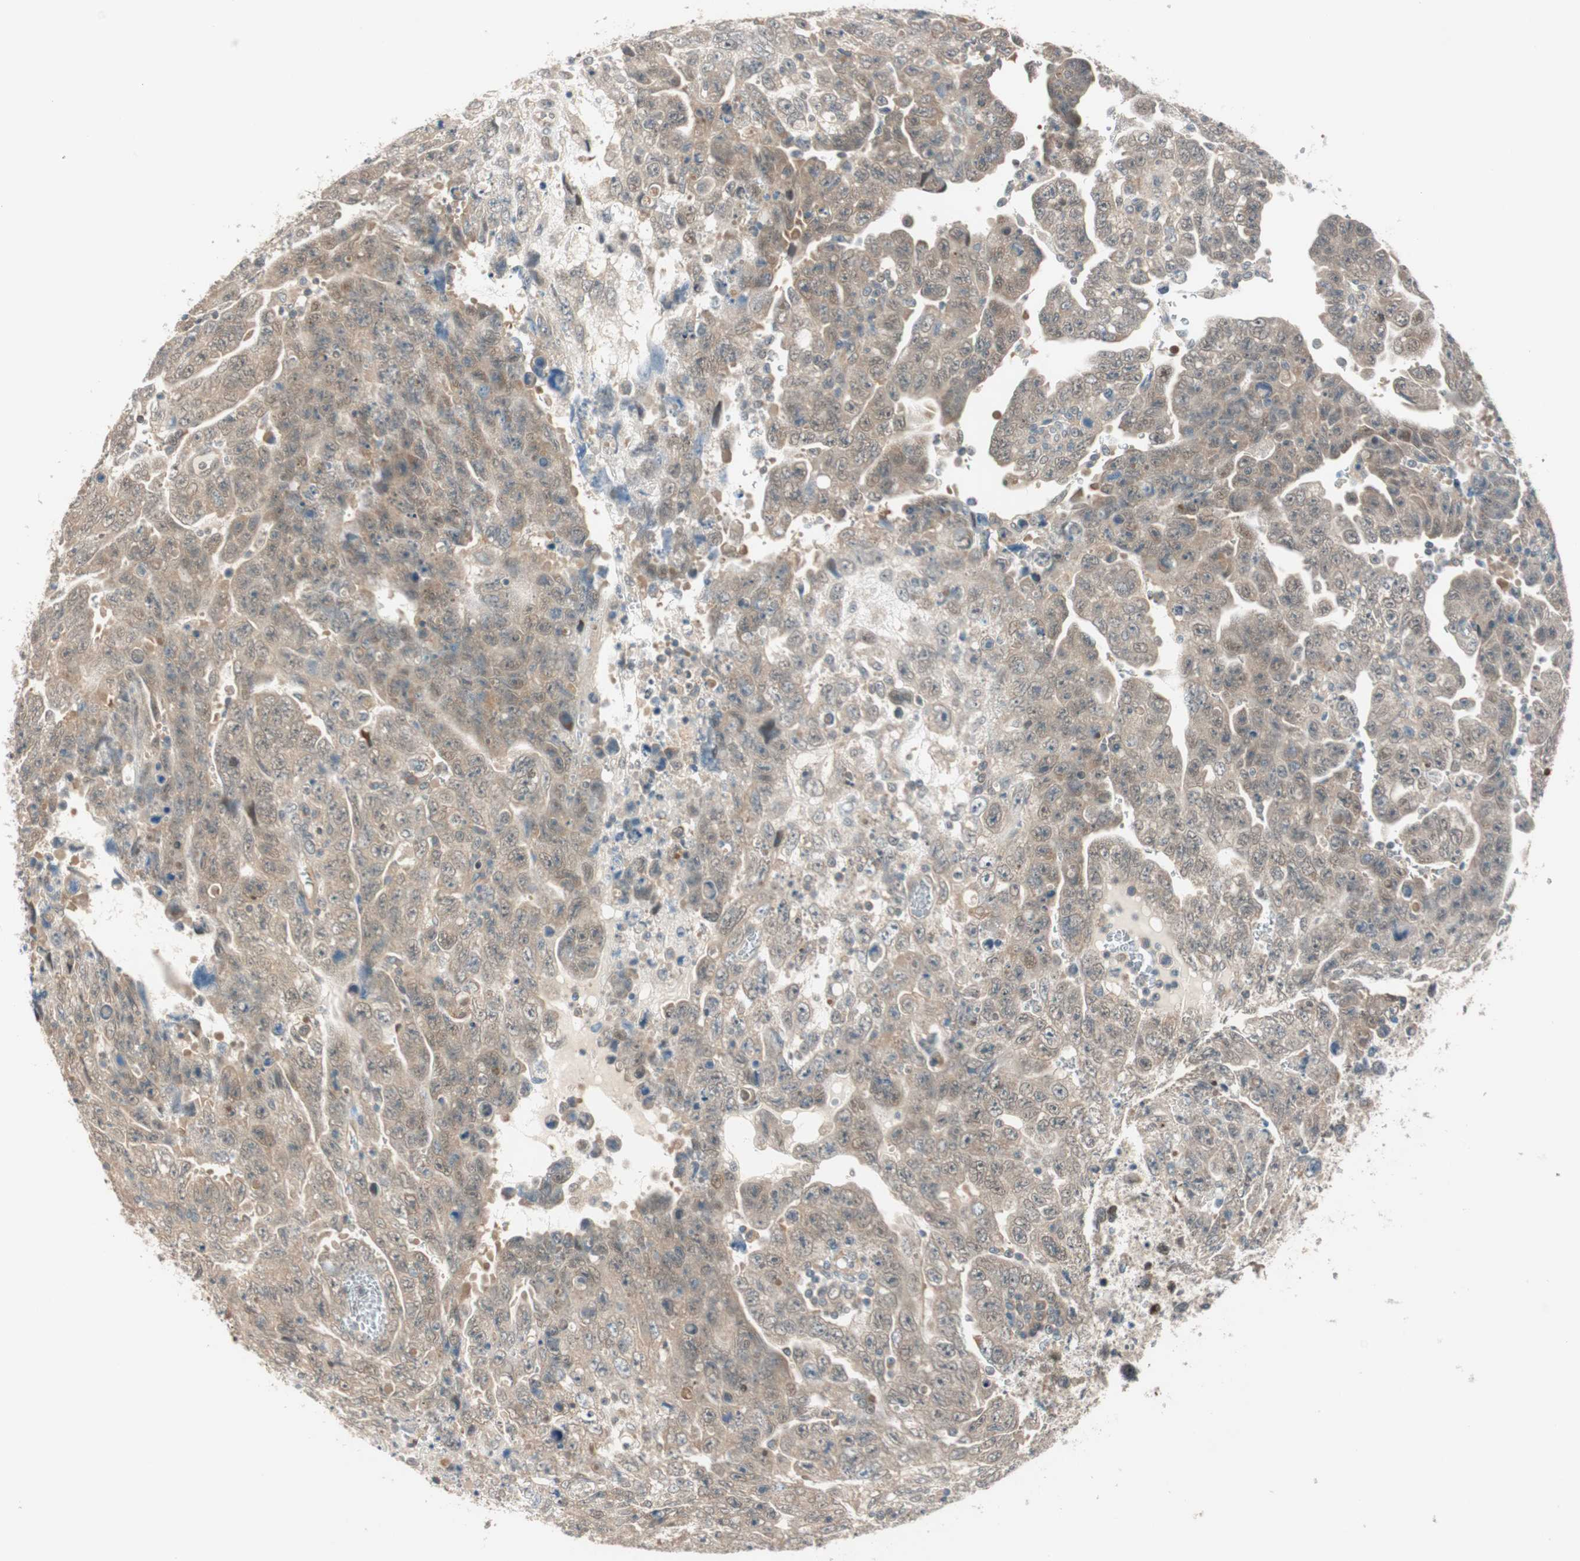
{"staining": {"intensity": "moderate", "quantity": ">75%", "location": "cytoplasmic/membranous"}, "tissue": "testis cancer", "cell_type": "Tumor cells", "image_type": "cancer", "snomed": [{"axis": "morphology", "description": "Carcinoma, Embryonal, NOS"}, {"axis": "topography", "description": "Testis"}], "caption": "This photomicrograph exhibits immunohistochemistry (IHC) staining of human testis embryonal carcinoma, with medium moderate cytoplasmic/membranous positivity in about >75% of tumor cells.", "gene": "PSMD8", "patient": {"sex": "male", "age": 28}}